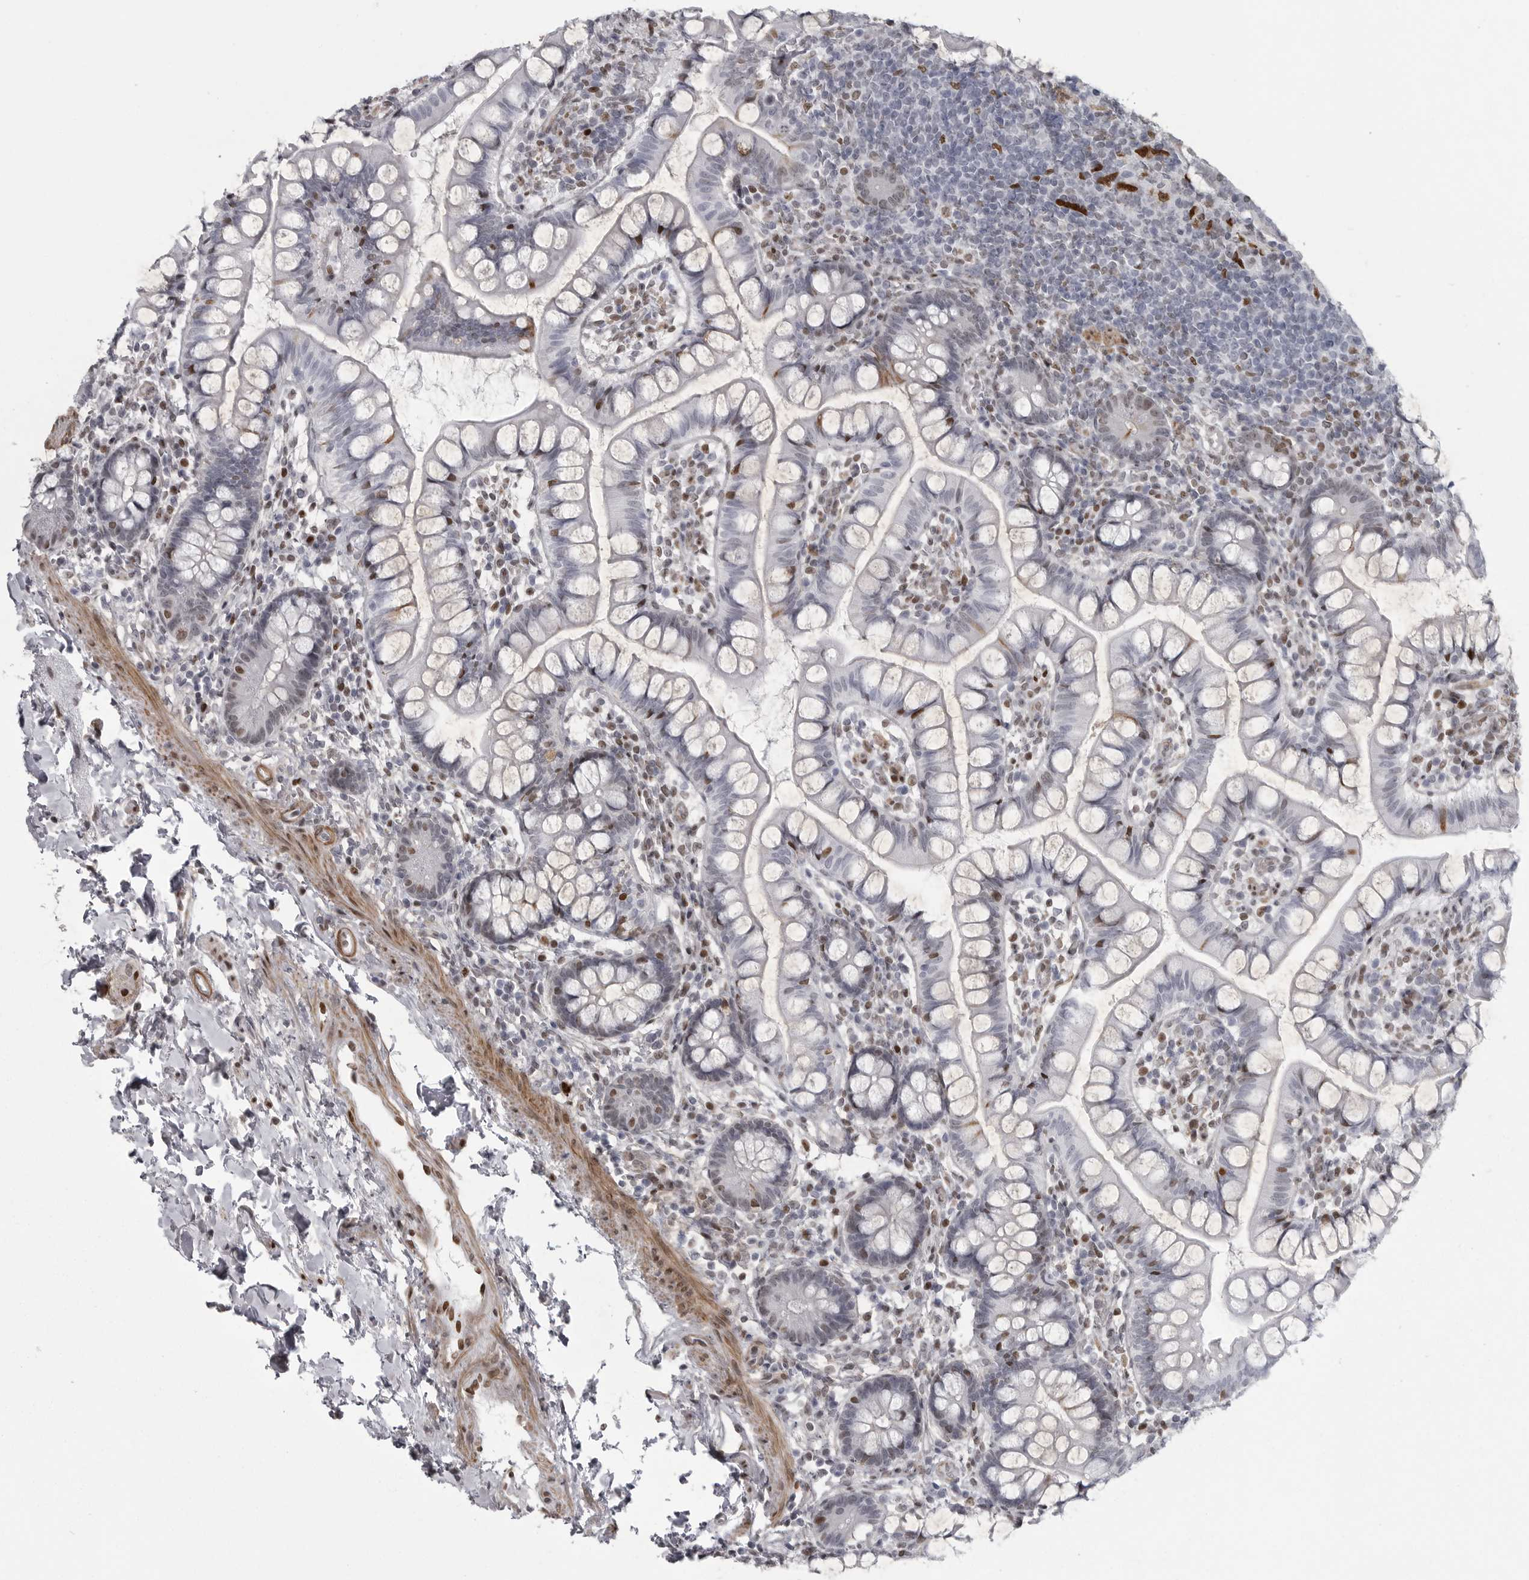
{"staining": {"intensity": "moderate", "quantity": "<25%", "location": "nuclear"}, "tissue": "small intestine", "cell_type": "Glandular cells", "image_type": "normal", "snomed": [{"axis": "morphology", "description": "Normal tissue, NOS"}, {"axis": "topography", "description": "Small intestine"}], "caption": "This micrograph shows immunohistochemistry staining of benign human small intestine, with low moderate nuclear positivity in approximately <25% of glandular cells.", "gene": "HMGN3", "patient": {"sex": "female", "age": 84}}